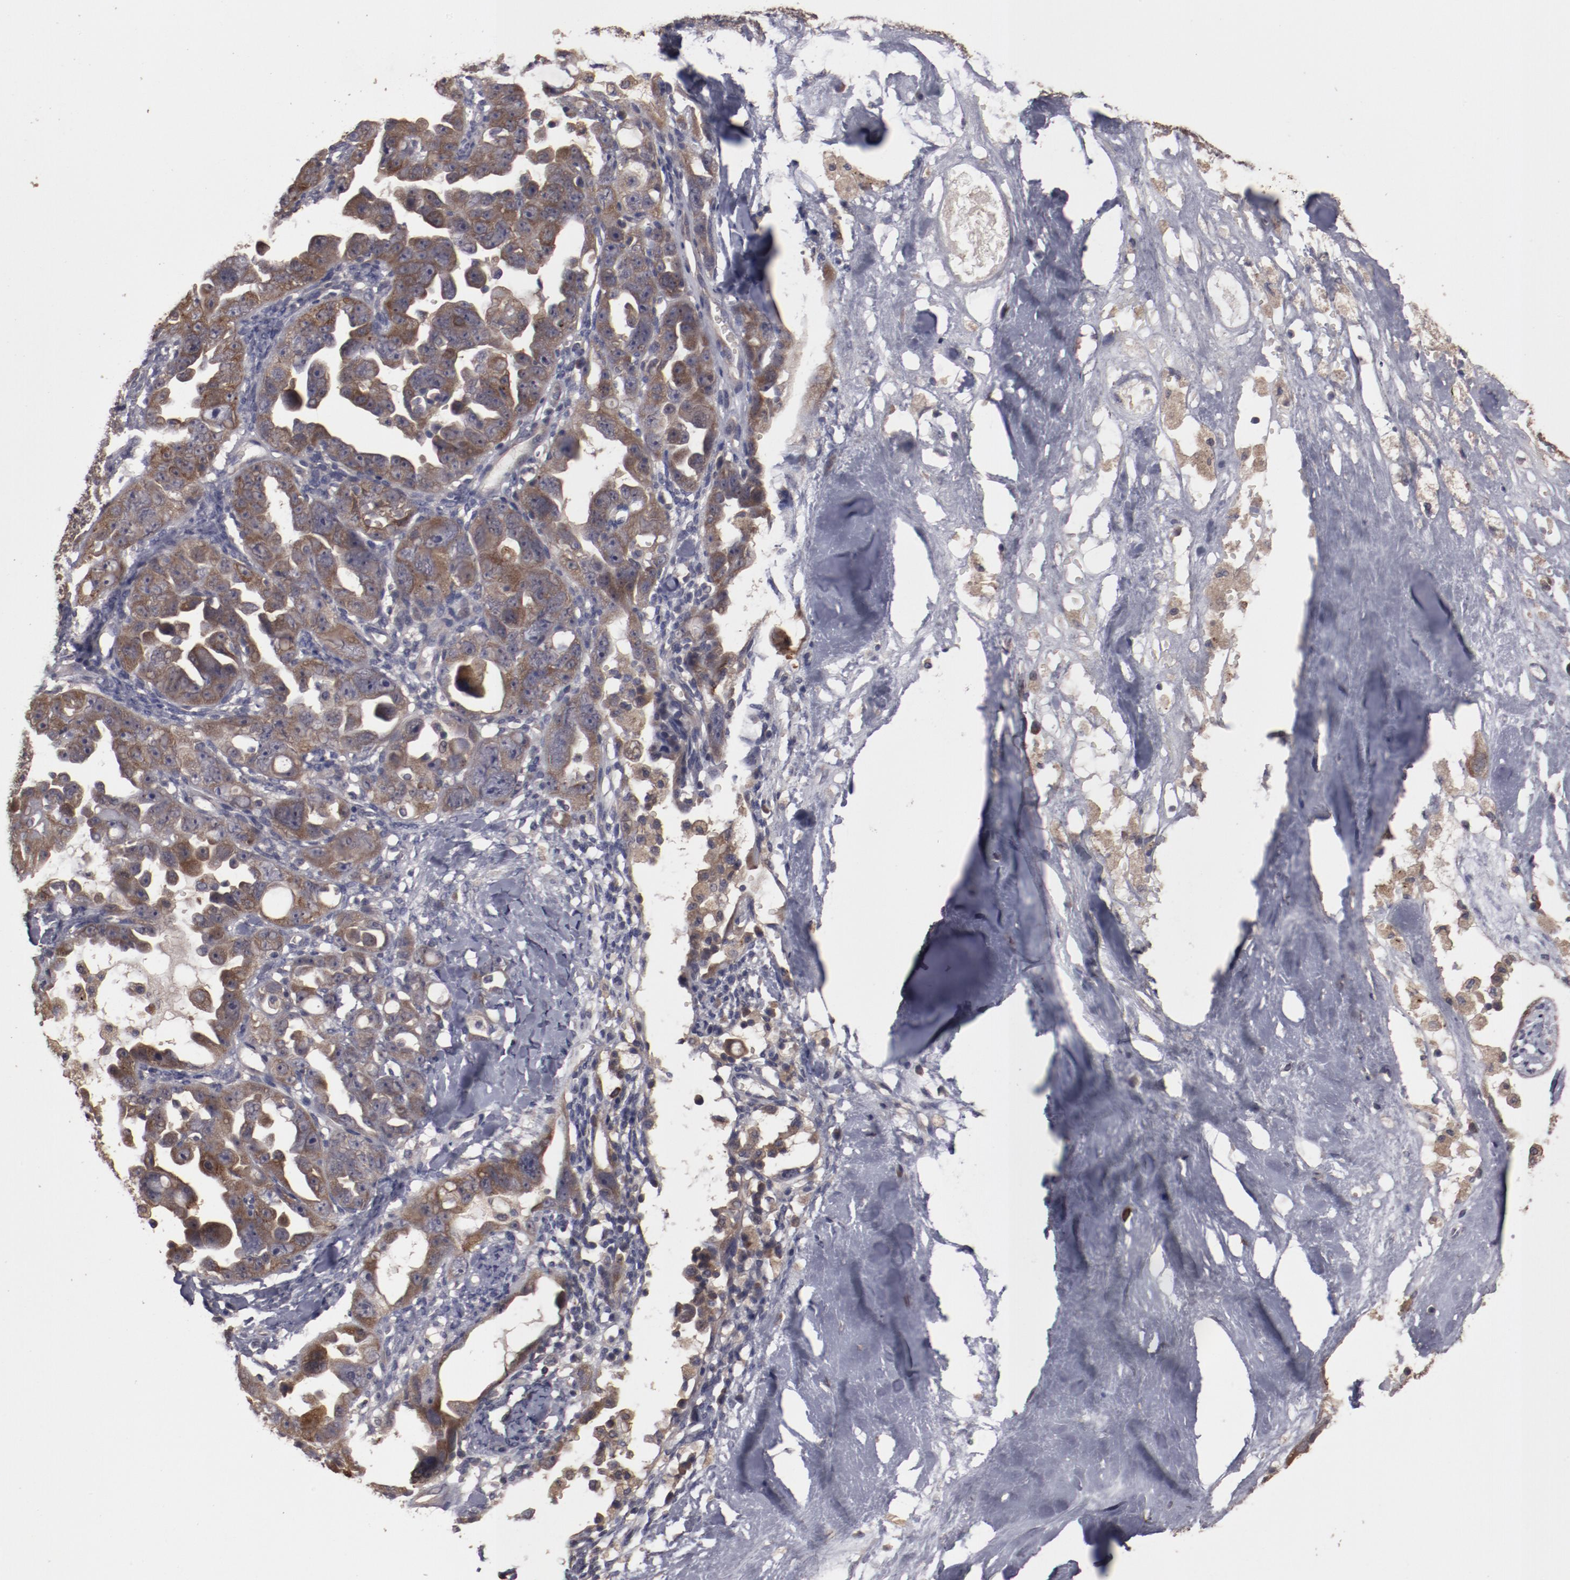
{"staining": {"intensity": "strong", "quantity": ">75%", "location": "cytoplasmic/membranous"}, "tissue": "ovarian cancer", "cell_type": "Tumor cells", "image_type": "cancer", "snomed": [{"axis": "morphology", "description": "Cystadenocarcinoma, serous, NOS"}, {"axis": "topography", "description": "Ovary"}], "caption": "Immunohistochemical staining of human serous cystadenocarcinoma (ovarian) shows strong cytoplasmic/membranous protein staining in about >75% of tumor cells.", "gene": "LRRC75B", "patient": {"sex": "female", "age": 66}}